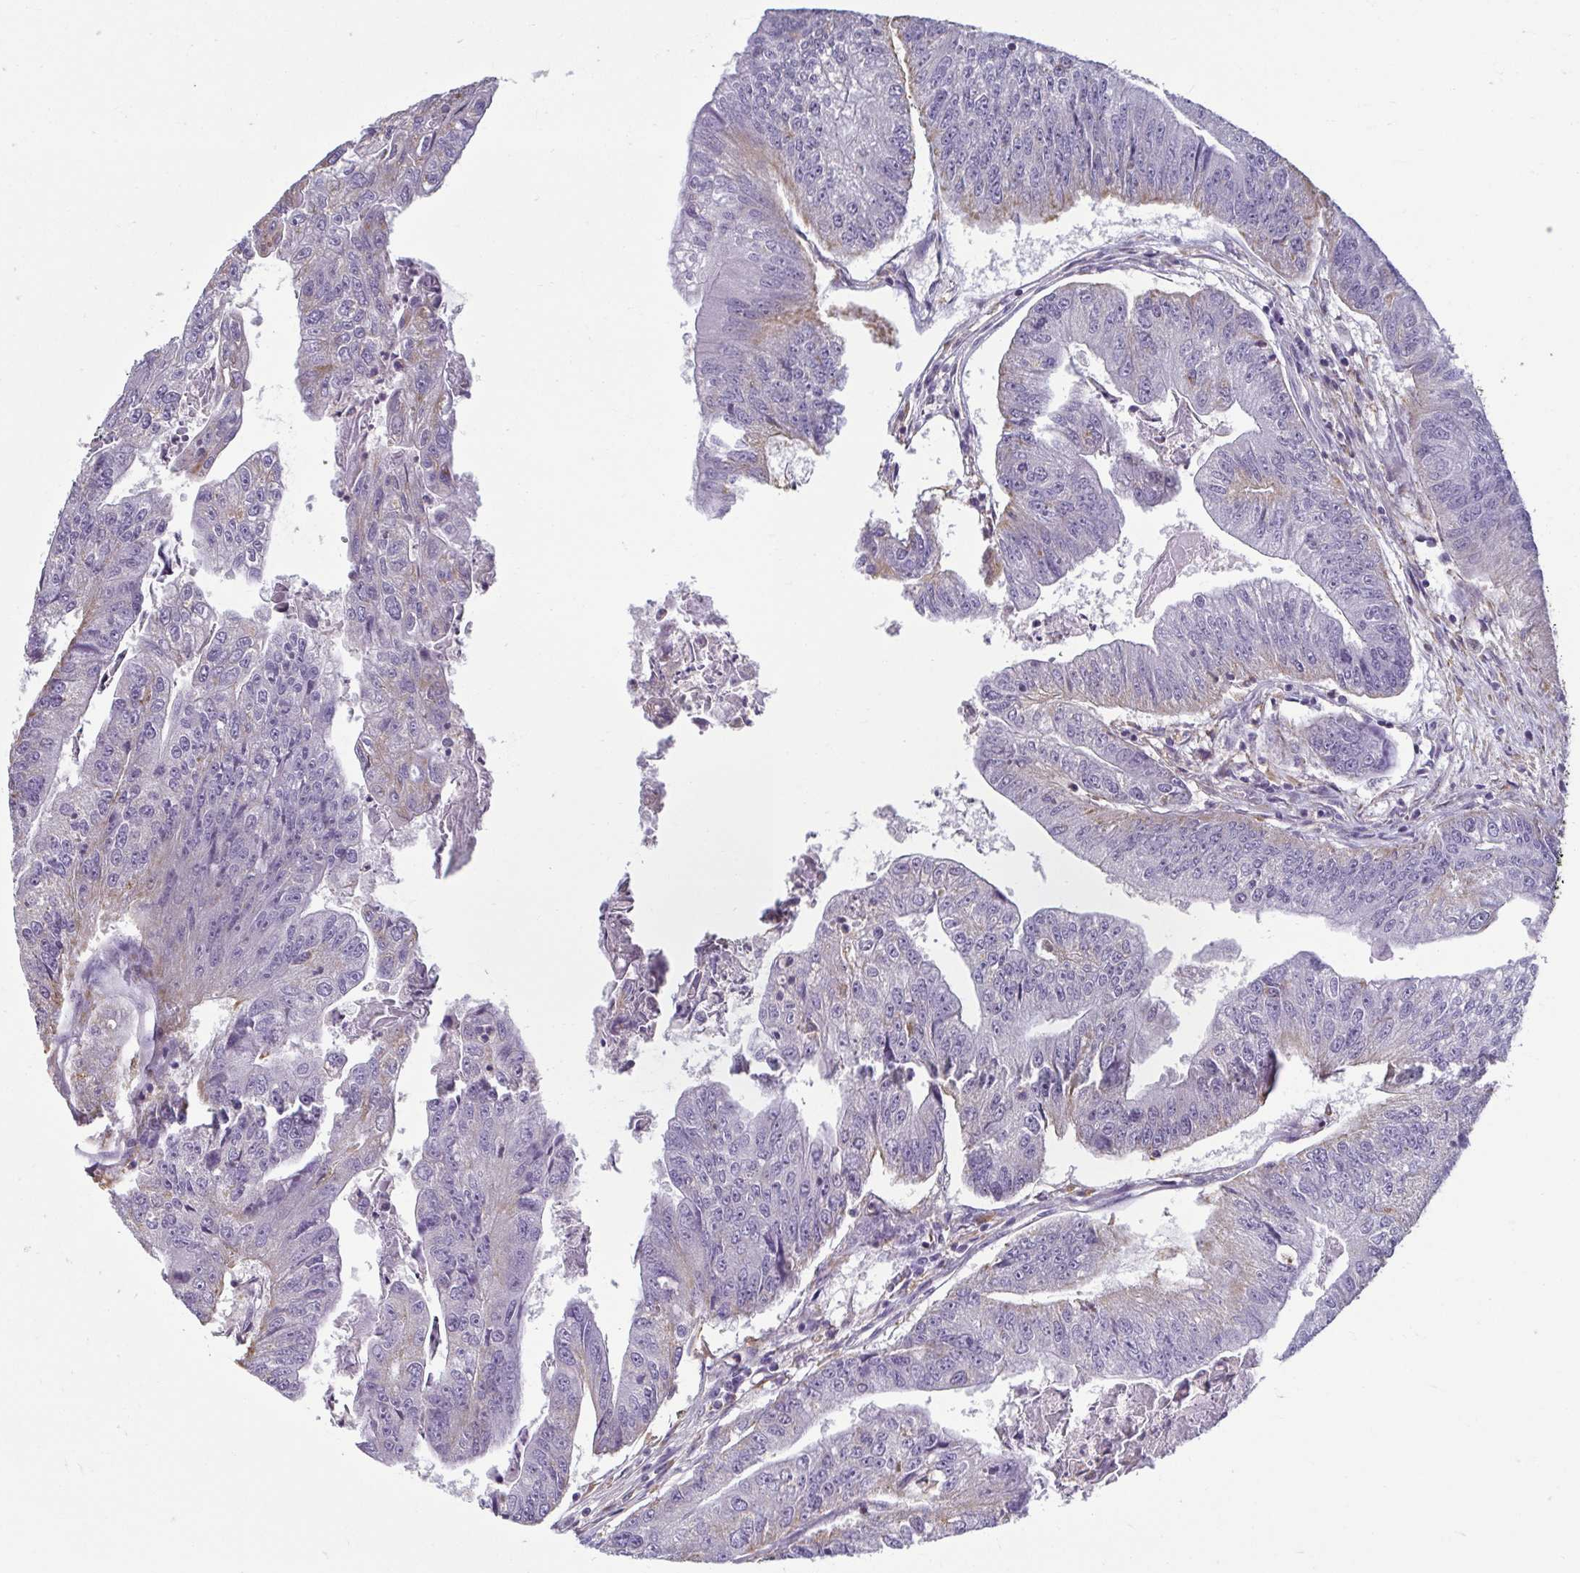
{"staining": {"intensity": "negative", "quantity": "none", "location": "none"}, "tissue": "colorectal cancer", "cell_type": "Tumor cells", "image_type": "cancer", "snomed": [{"axis": "morphology", "description": "Adenocarcinoma, NOS"}, {"axis": "topography", "description": "Colon"}], "caption": "The photomicrograph demonstrates no staining of tumor cells in adenocarcinoma (colorectal).", "gene": "PDE2A", "patient": {"sex": "female", "age": 67}}